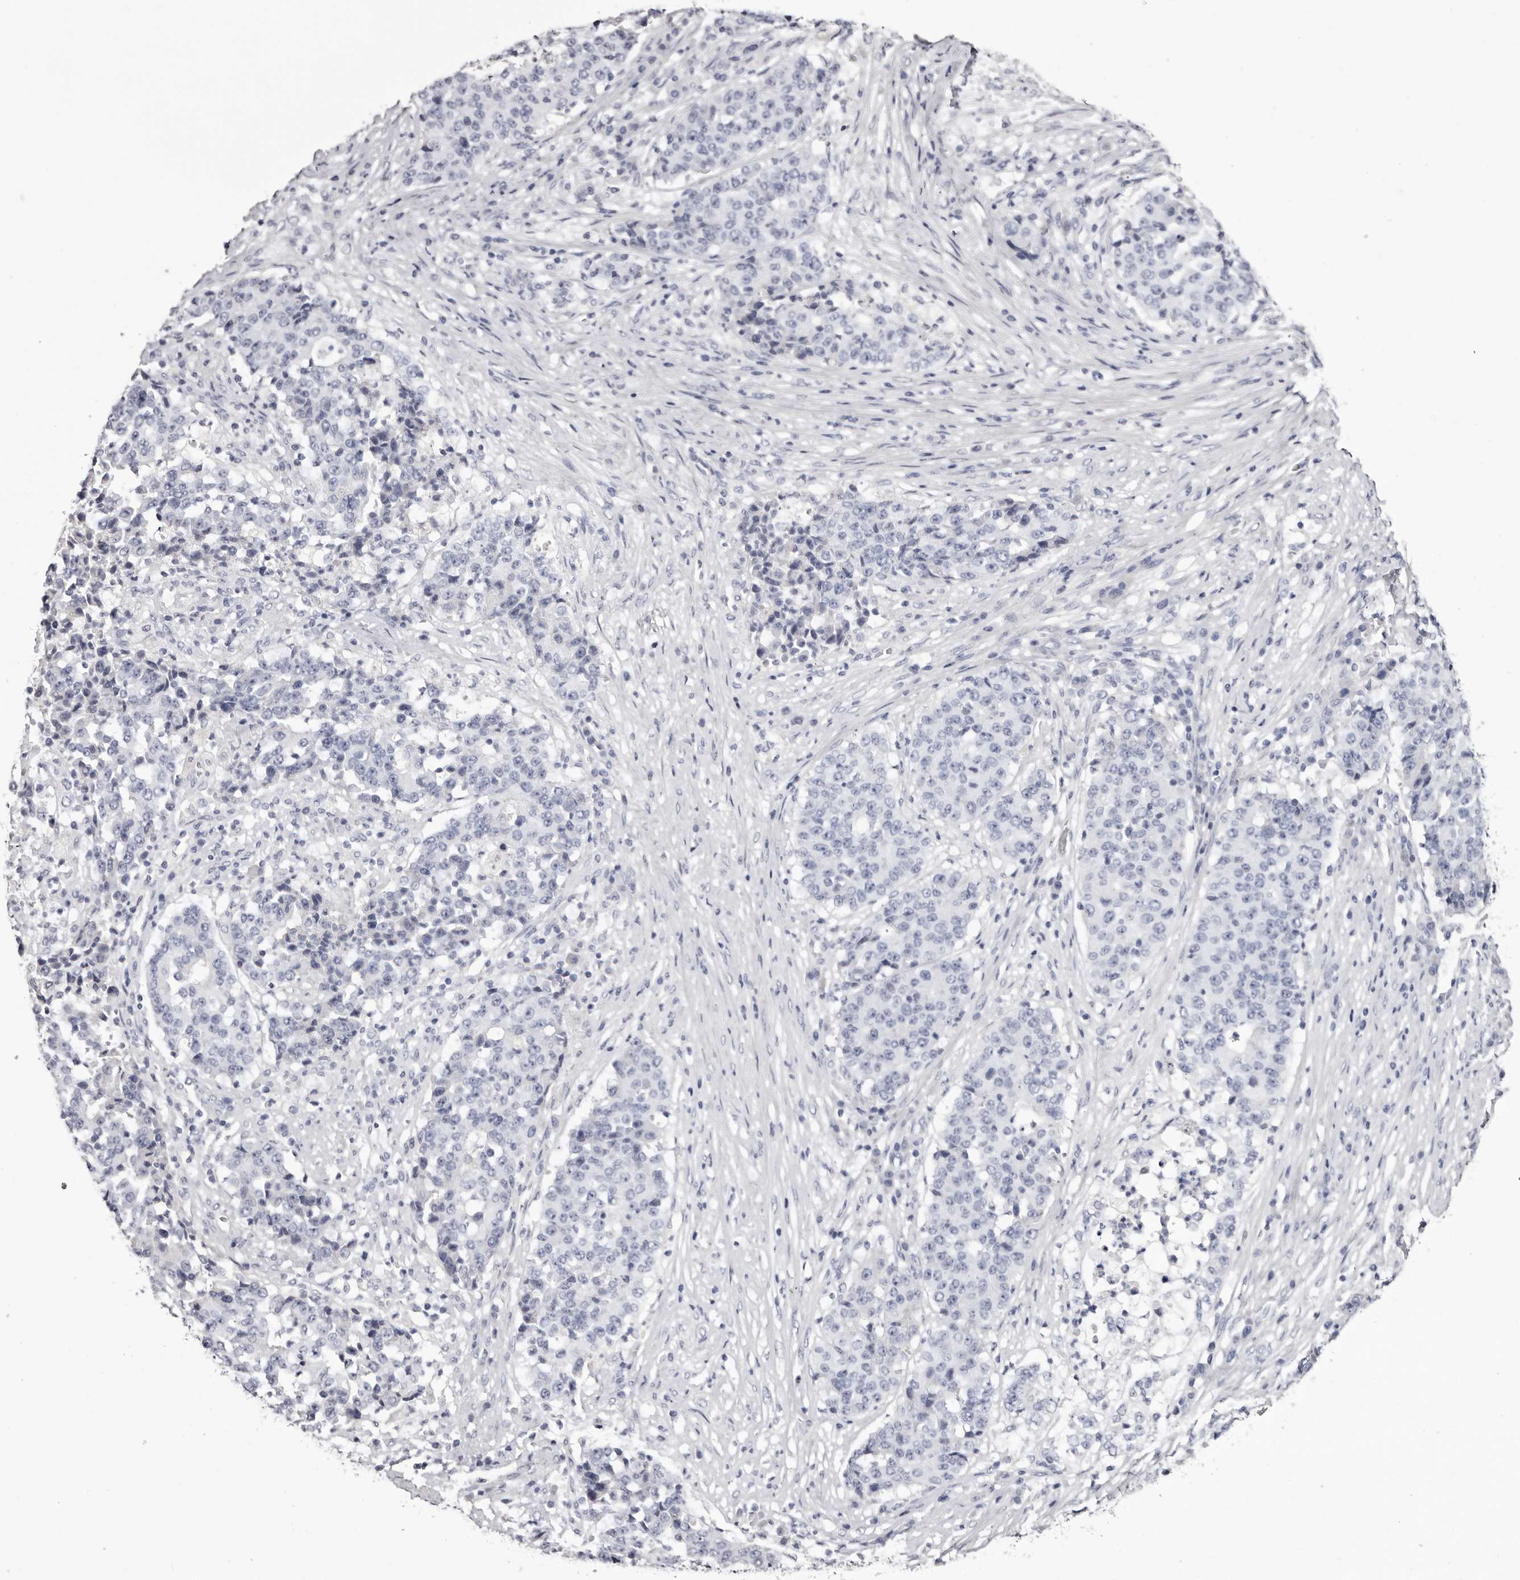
{"staining": {"intensity": "negative", "quantity": "none", "location": "none"}, "tissue": "stomach cancer", "cell_type": "Tumor cells", "image_type": "cancer", "snomed": [{"axis": "morphology", "description": "Adenocarcinoma, NOS"}, {"axis": "topography", "description": "Stomach"}], "caption": "Tumor cells show no significant expression in stomach adenocarcinoma. Nuclei are stained in blue.", "gene": "CA6", "patient": {"sex": "male", "age": 59}}